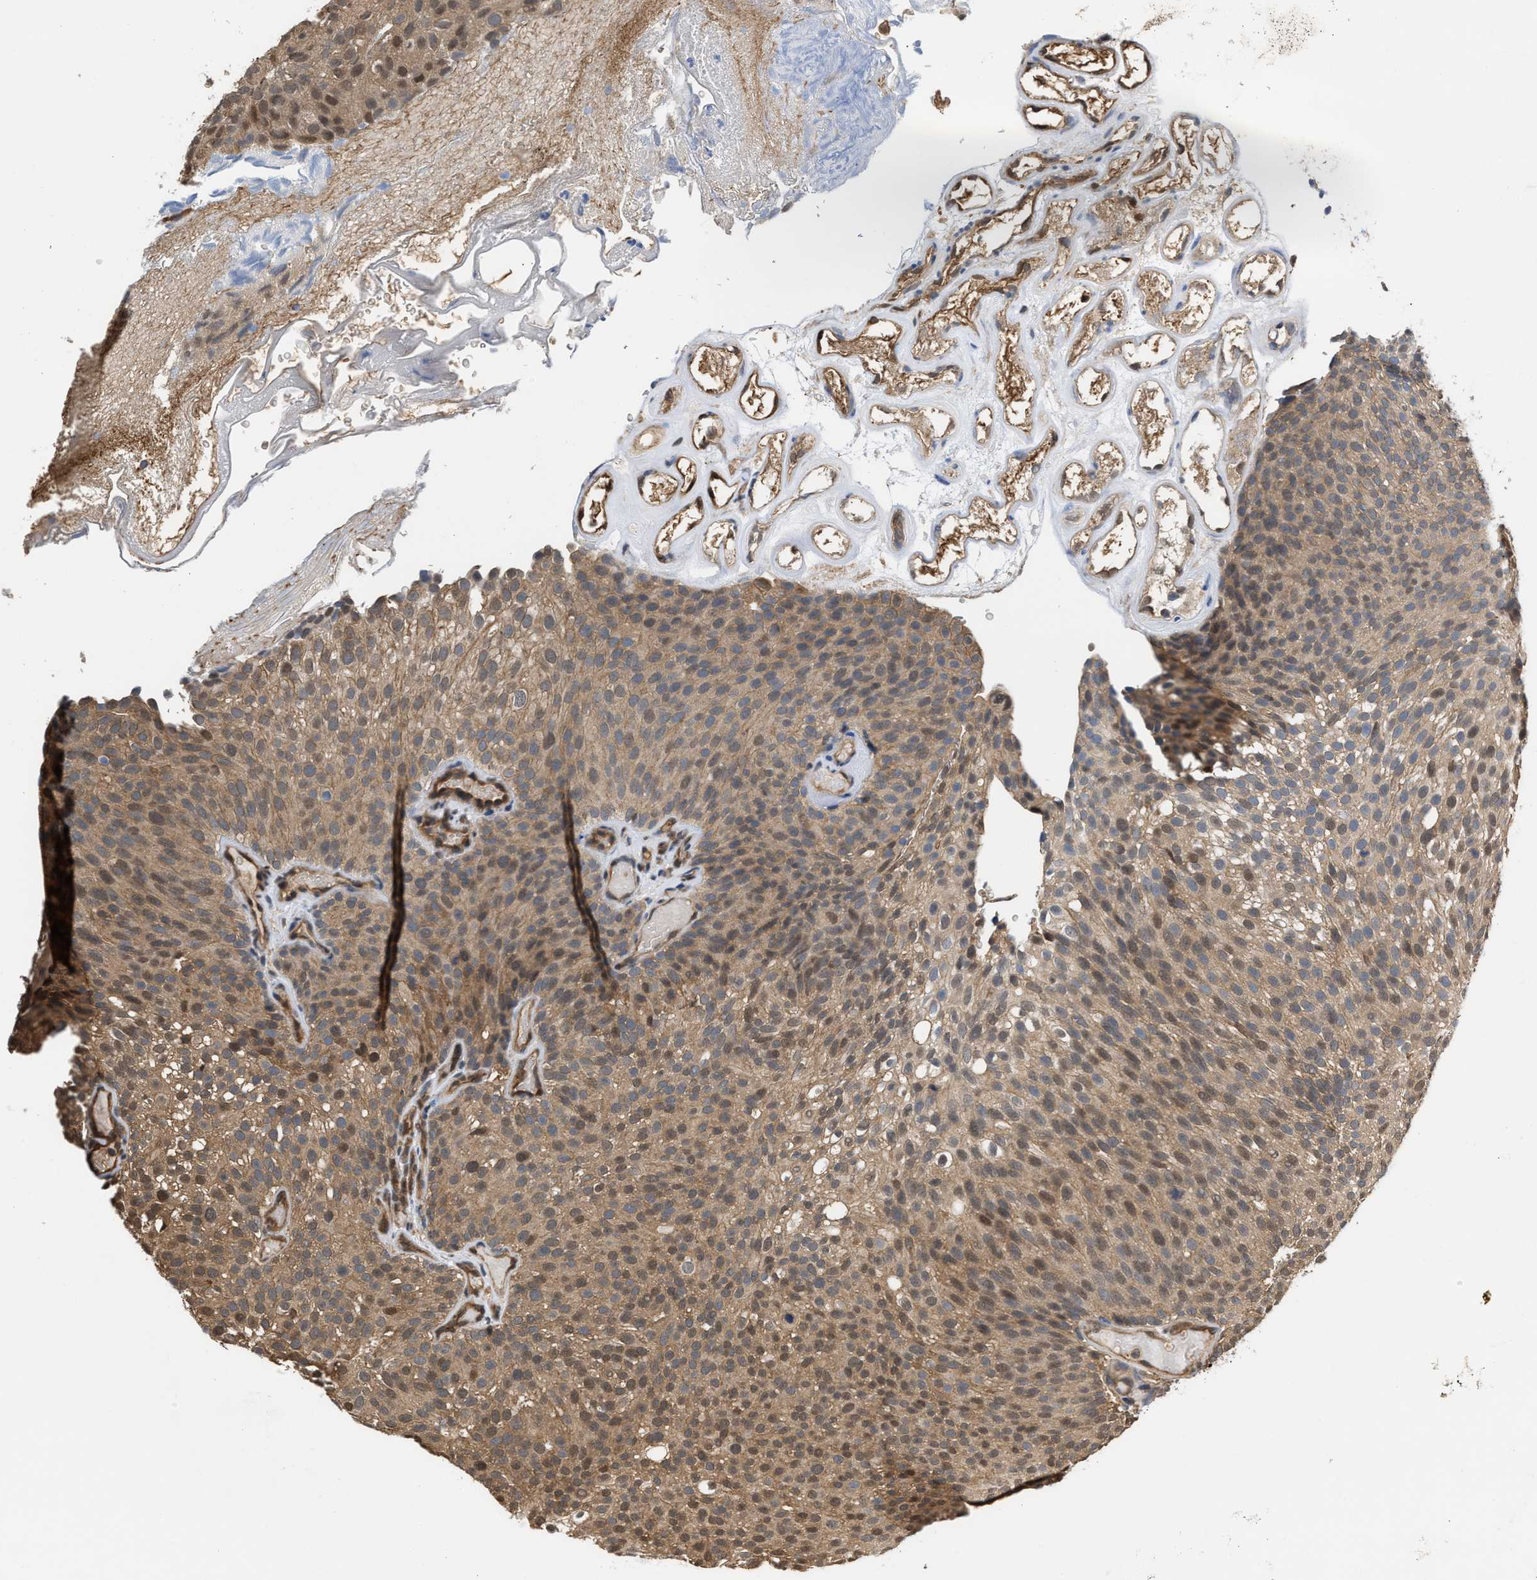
{"staining": {"intensity": "moderate", "quantity": ">75%", "location": "cytoplasmic/membranous,nuclear"}, "tissue": "urothelial cancer", "cell_type": "Tumor cells", "image_type": "cancer", "snomed": [{"axis": "morphology", "description": "Urothelial carcinoma, Low grade"}, {"axis": "topography", "description": "Urinary bladder"}], "caption": "Immunohistochemistry photomicrograph of human urothelial cancer stained for a protein (brown), which reveals medium levels of moderate cytoplasmic/membranous and nuclear staining in about >75% of tumor cells.", "gene": "SCAI", "patient": {"sex": "male", "age": 78}}